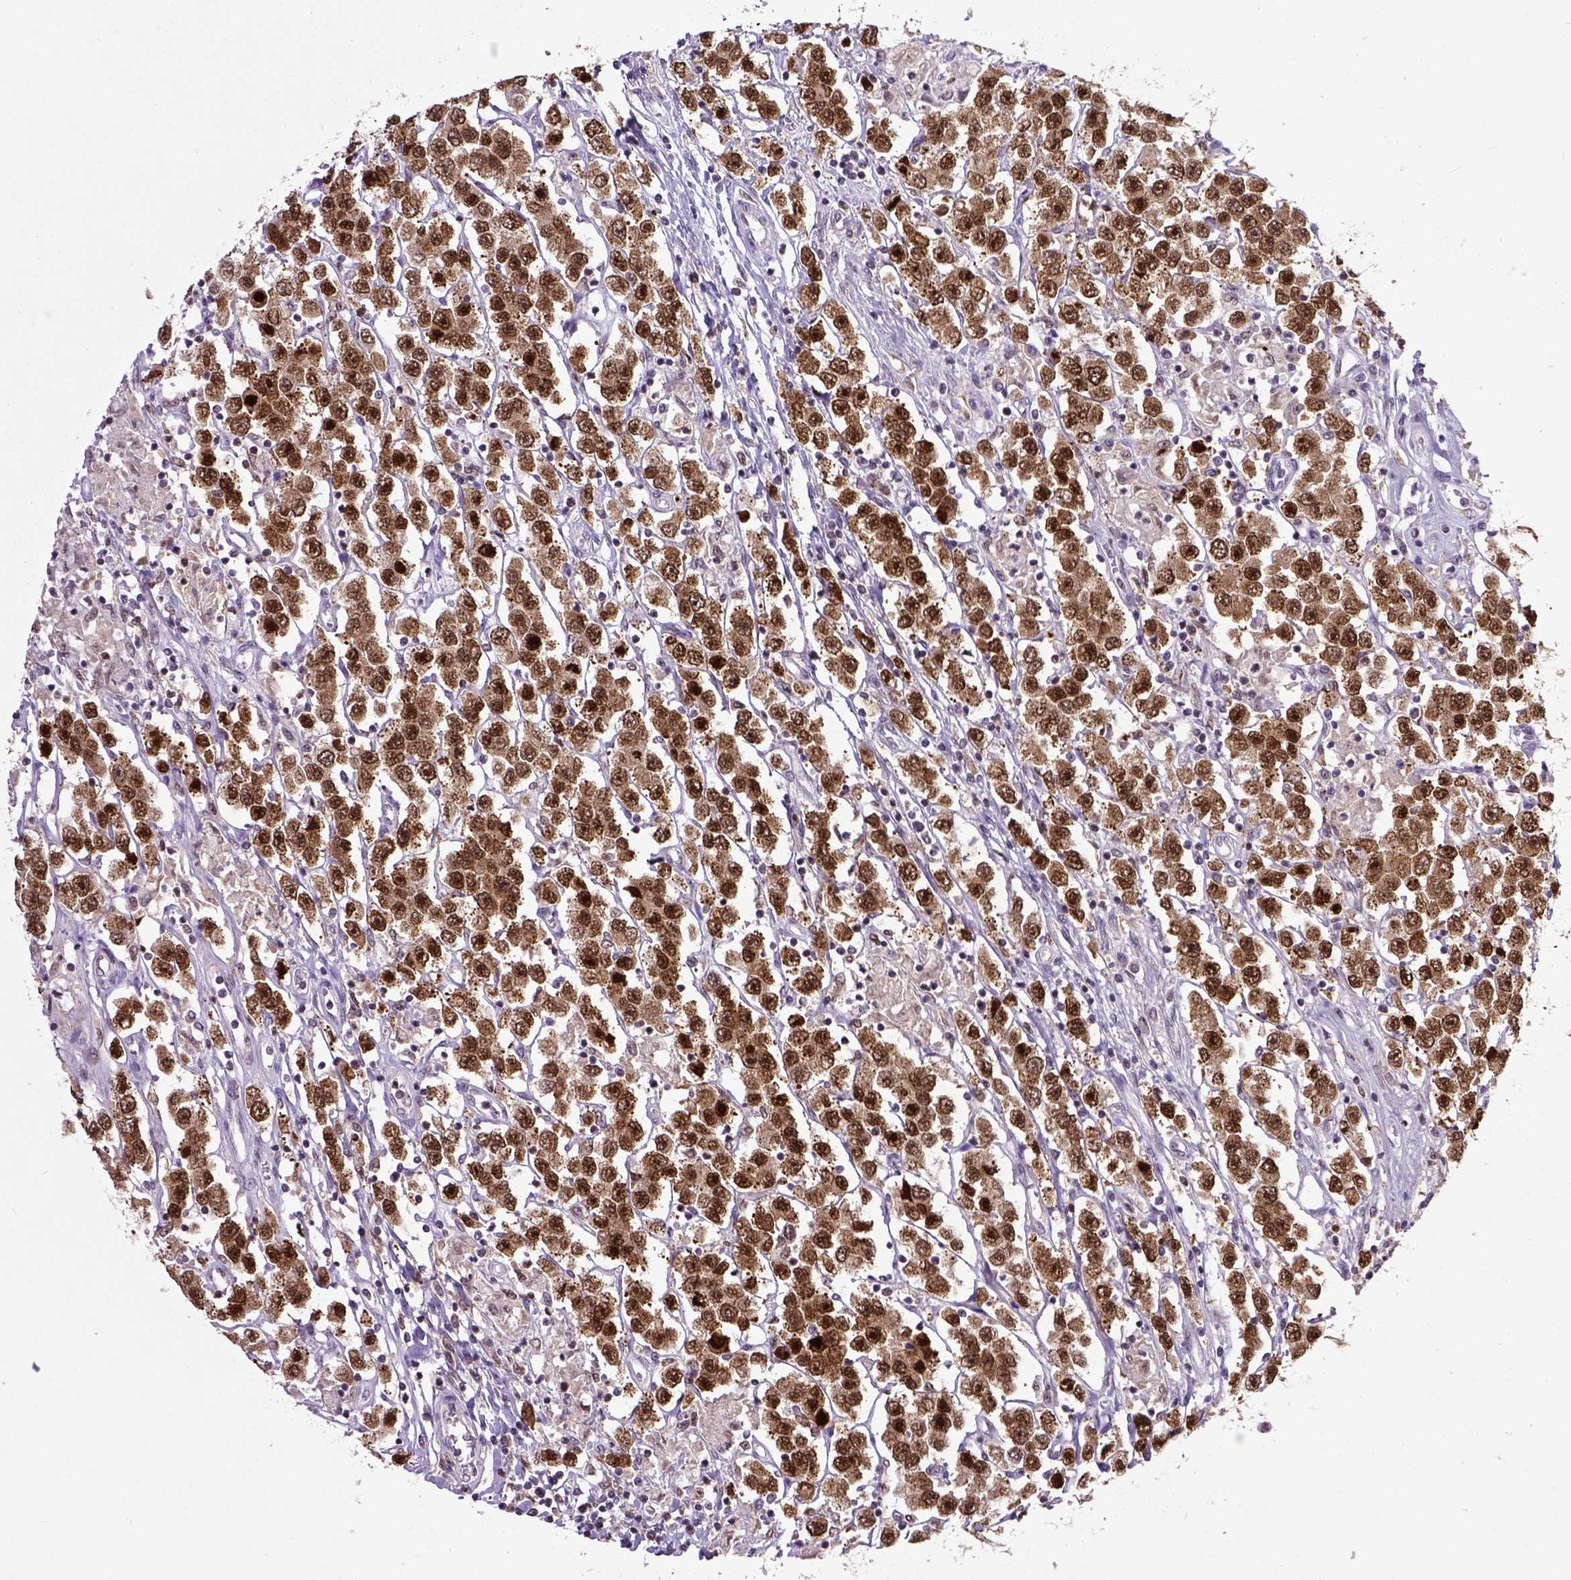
{"staining": {"intensity": "strong", "quantity": ">75%", "location": "nuclear"}, "tissue": "testis cancer", "cell_type": "Tumor cells", "image_type": "cancer", "snomed": [{"axis": "morphology", "description": "Seminoma, NOS"}, {"axis": "topography", "description": "Testis"}], "caption": "A micrograph of testis seminoma stained for a protein exhibits strong nuclear brown staining in tumor cells. (DAB (3,3'-diaminobenzidine) = brown stain, brightfield microscopy at high magnification).", "gene": "RCC2", "patient": {"sex": "male", "age": 45}}